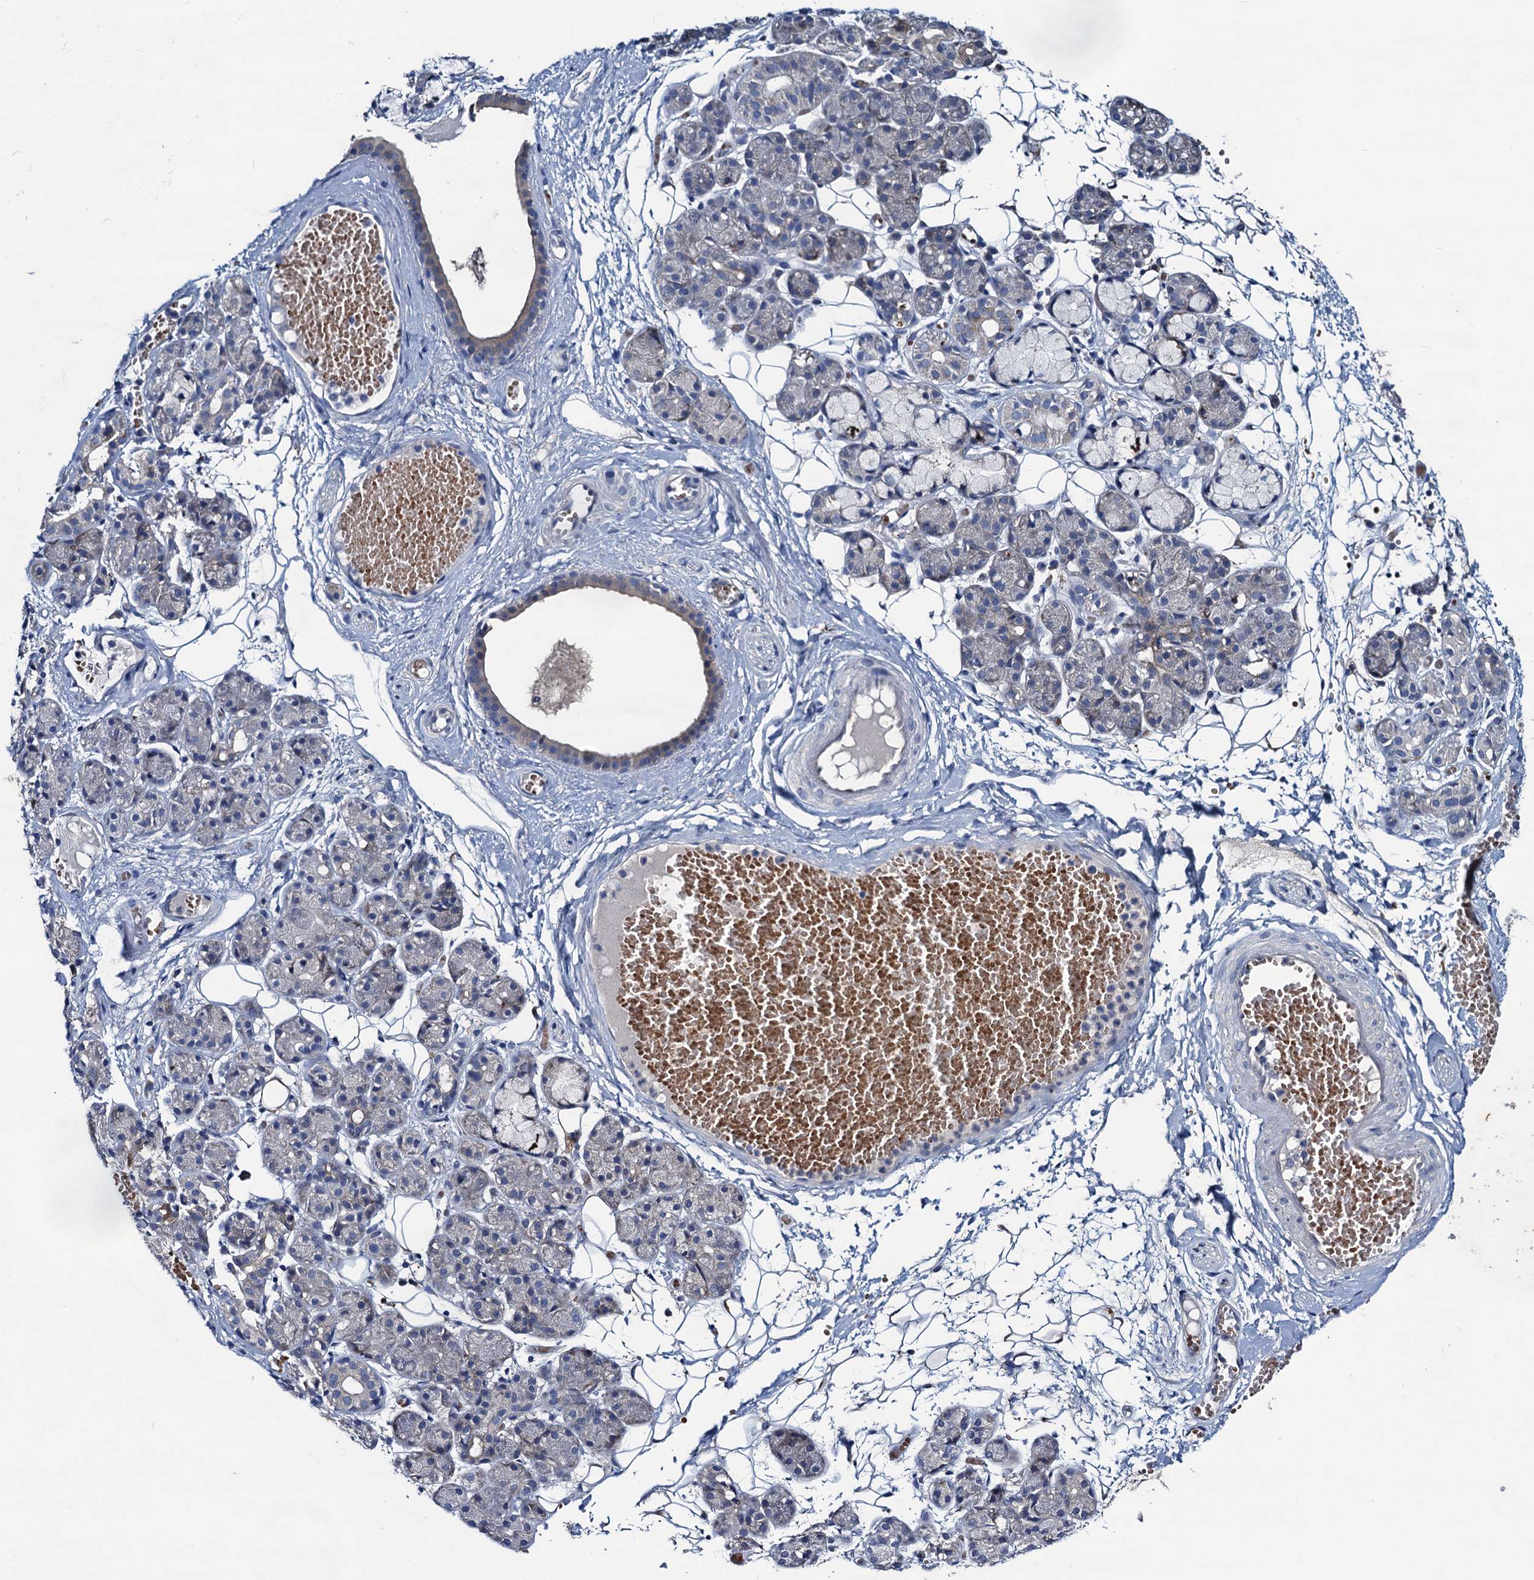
{"staining": {"intensity": "negative", "quantity": "none", "location": "none"}, "tissue": "salivary gland", "cell_type": "Glandular cells", "image_type": "normal", "snomed": [{"axis": "morphology", "description": "Normal tissue, NOS"}, {"axis": "topography", "description": "Salivary gland"}], "caption": "Protein analysis of unremarkable salivary gland displays no significant staining in glandular cells. Nuclei are stained in blue.", "gene": "RTKN2", "patient": {"sex": "male", "age": 63}}